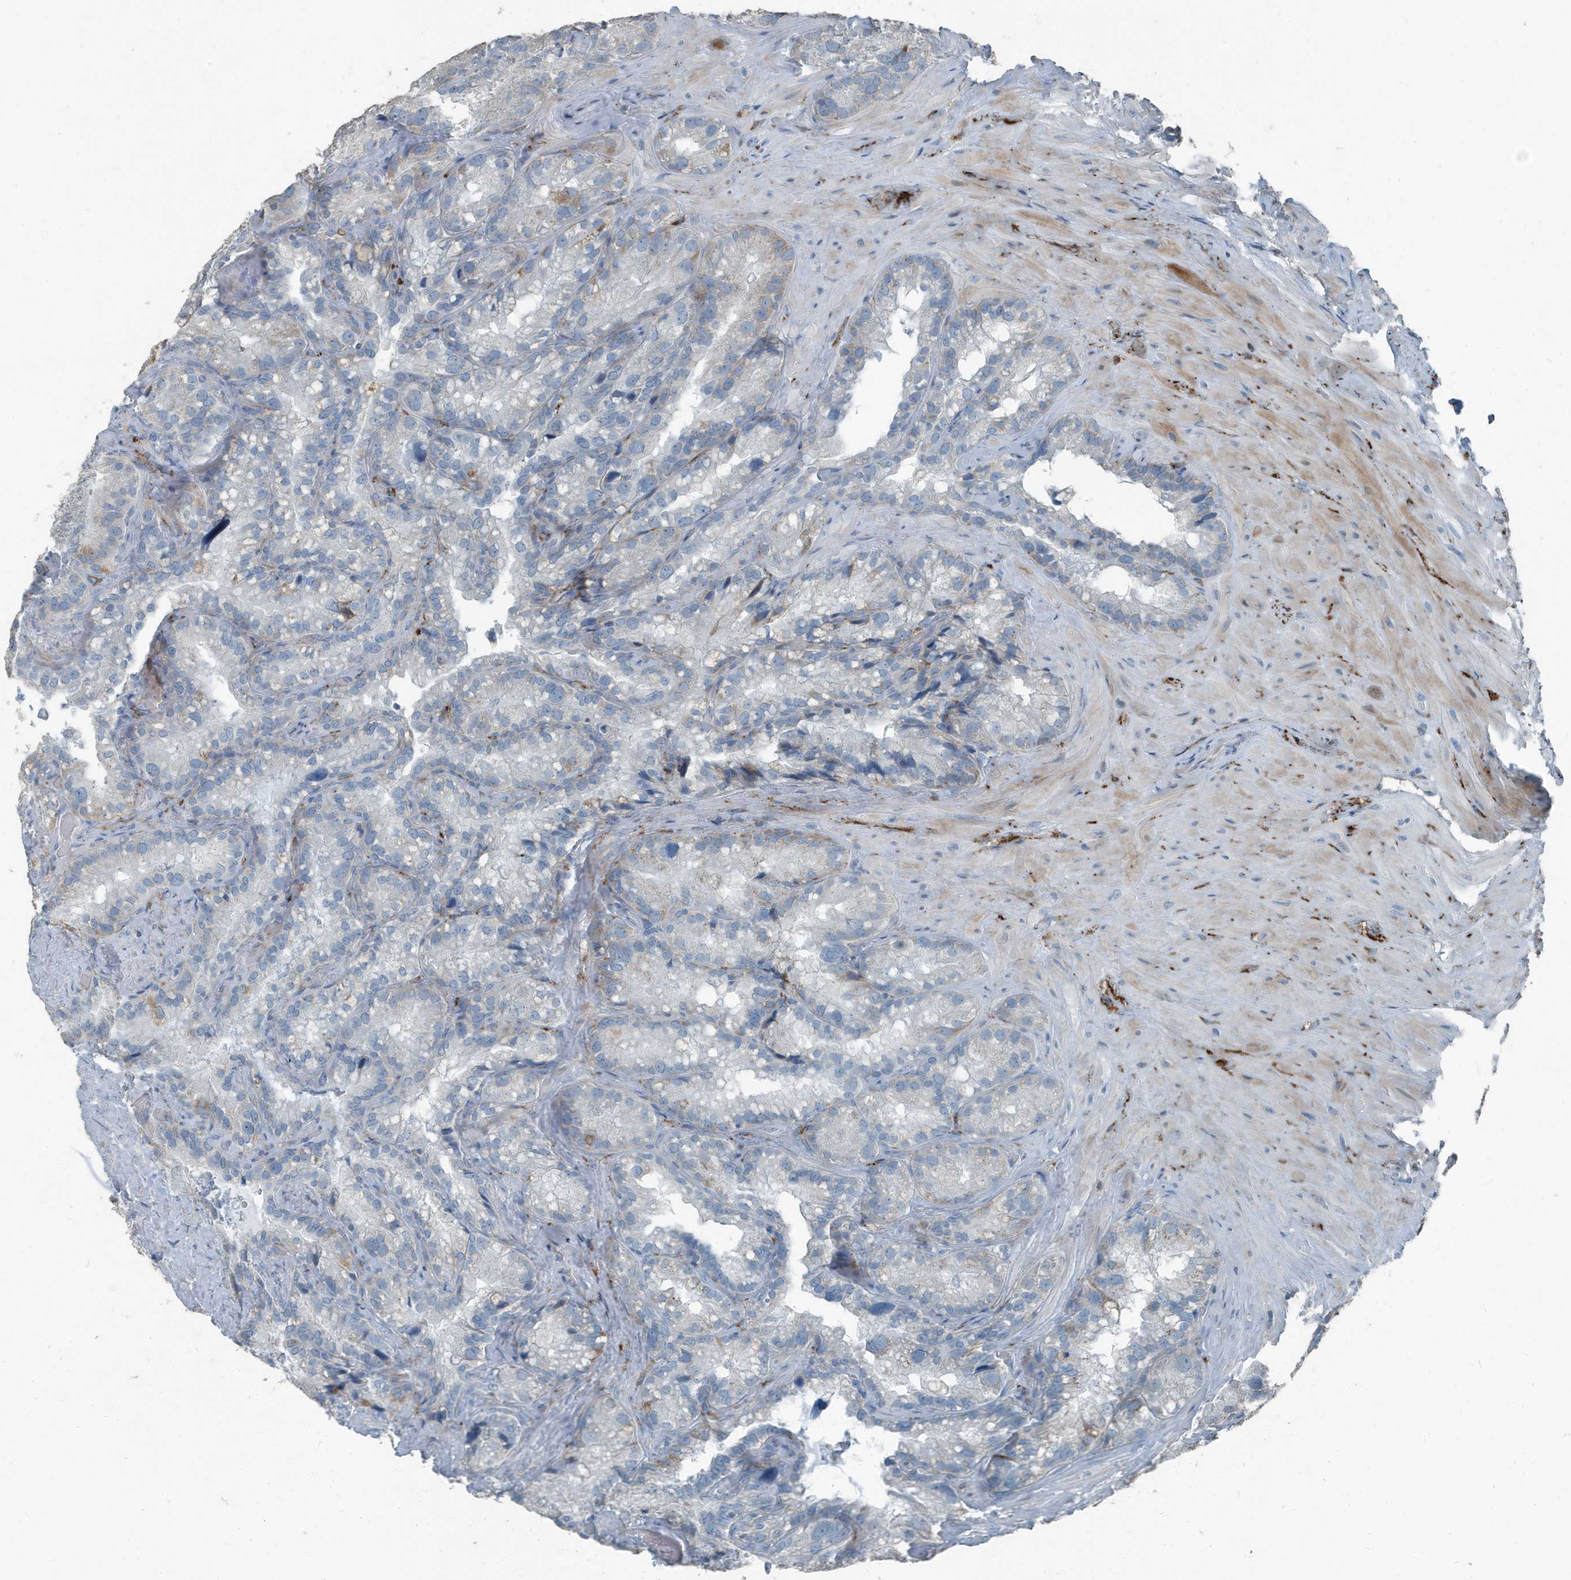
{"staining": {"intensity": "negative", "quantity": "none", "location": "none"}, "tissue": "seminal vesicle", "cell_type": "Glandular cells", "image_type": "normal", "snomed": [{"axis": "morphology", "description": "Normal tissue, NOS"}, {"axis": "topography", "description": "Prostate"}, {"axis": "topography", "description": "Seminal veicle"}], "caption": "This is a micrograph of IHC staining of benign seminal vesicle, which shows no positivity in glandular cells.", "gene": "FAM162A", "patient": {"sex": "male", "age": 68}}